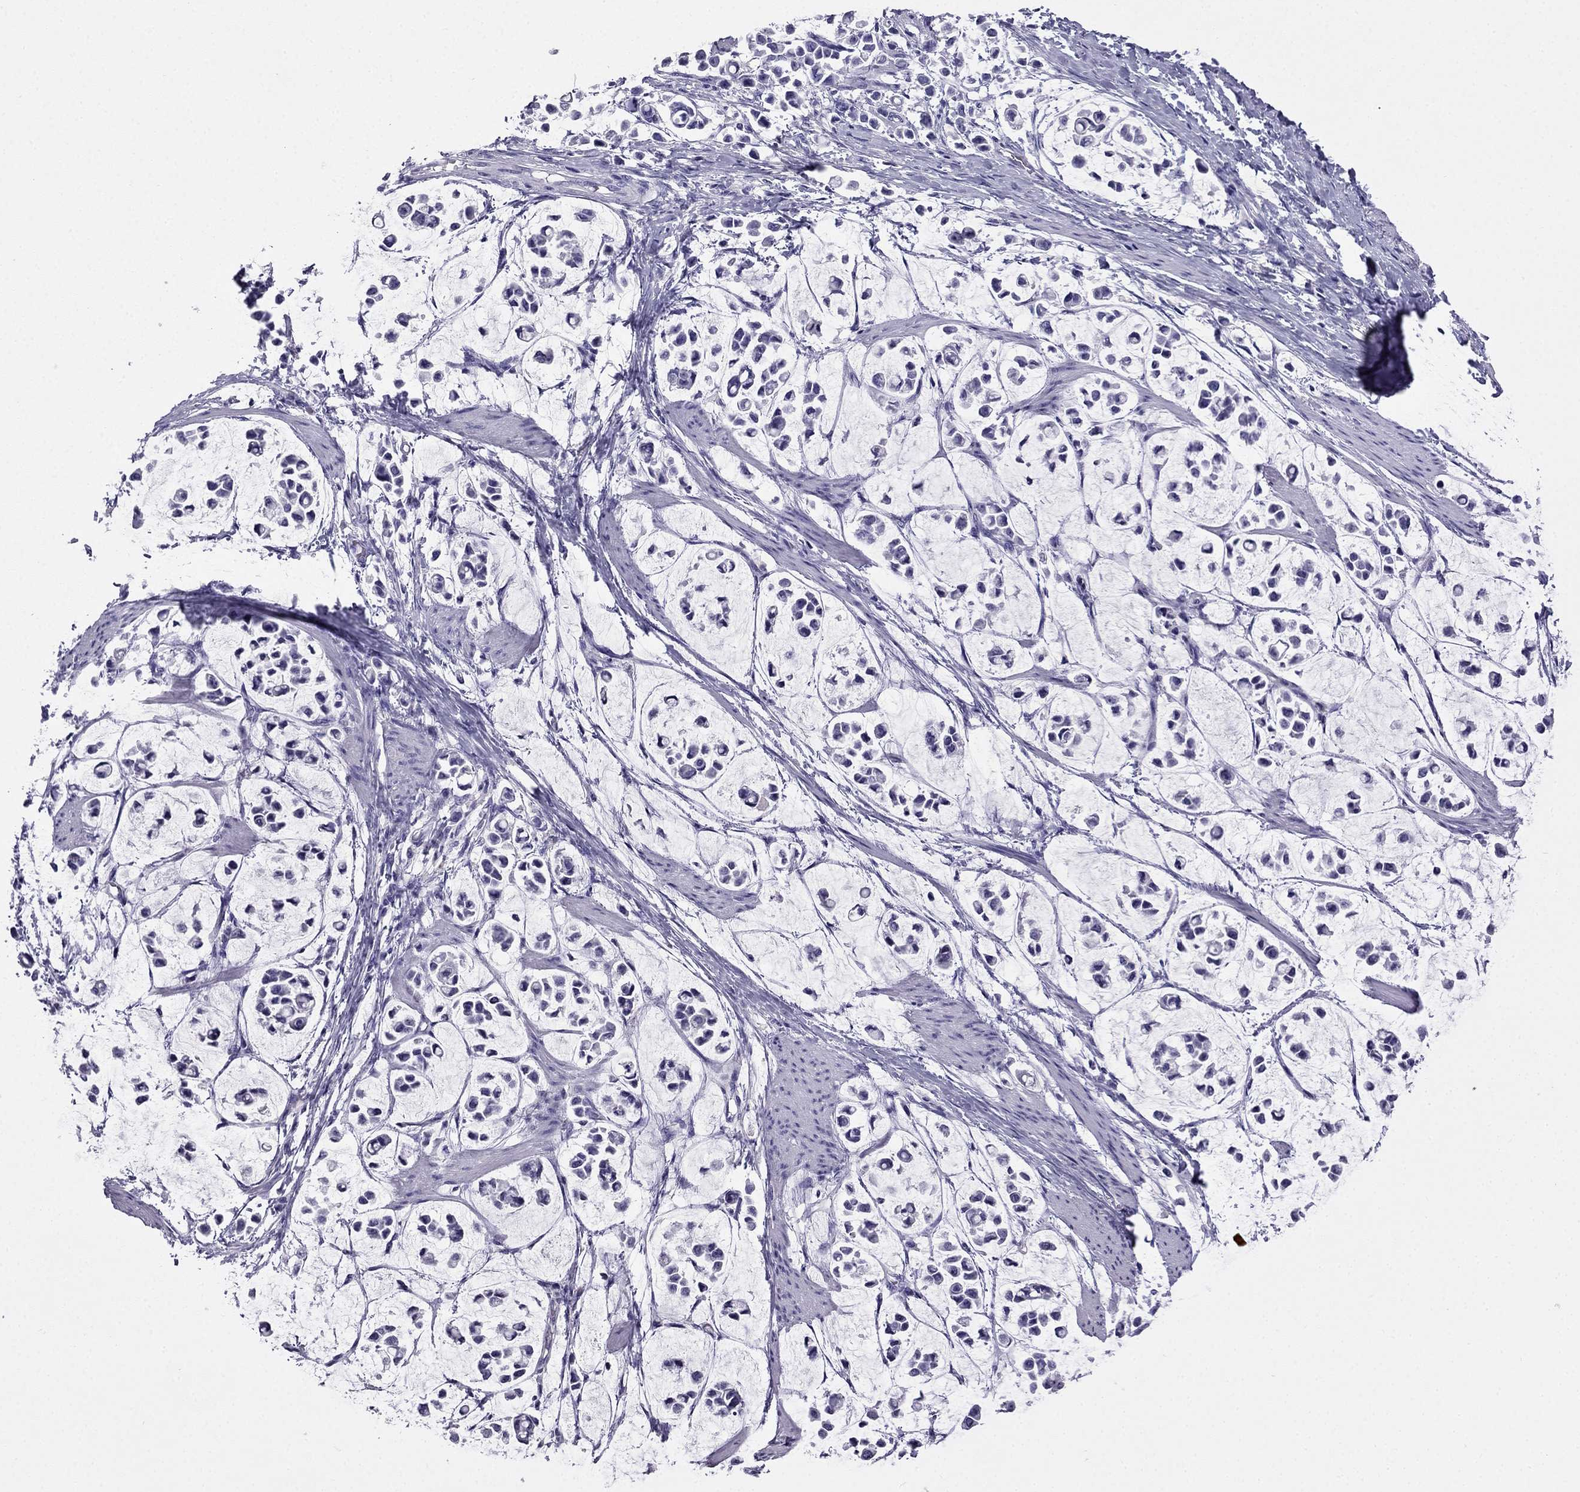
{"staining": {"intensity": "negative", "quantity": "none", "location": "none"}, "tissue": "stomach cancer", "cell_type": "Tumor cells", "image_type": "cancer", "snomed": [{"axis": "morphology", "description": "Adenocarcinoma, NOS"}, {"axis": "topography", "description": "Stomach"}], "caption": "An immunohistochemistry (IHC) image of adenocarcinoma (stomach) is shown. There is no staining in tumor cells of adenocarcinoma (stomach). (DAB IHC with hematoxylin counter stain).", "gene": "CDHR4", "patient": {"sex": "male", "age": 82}}